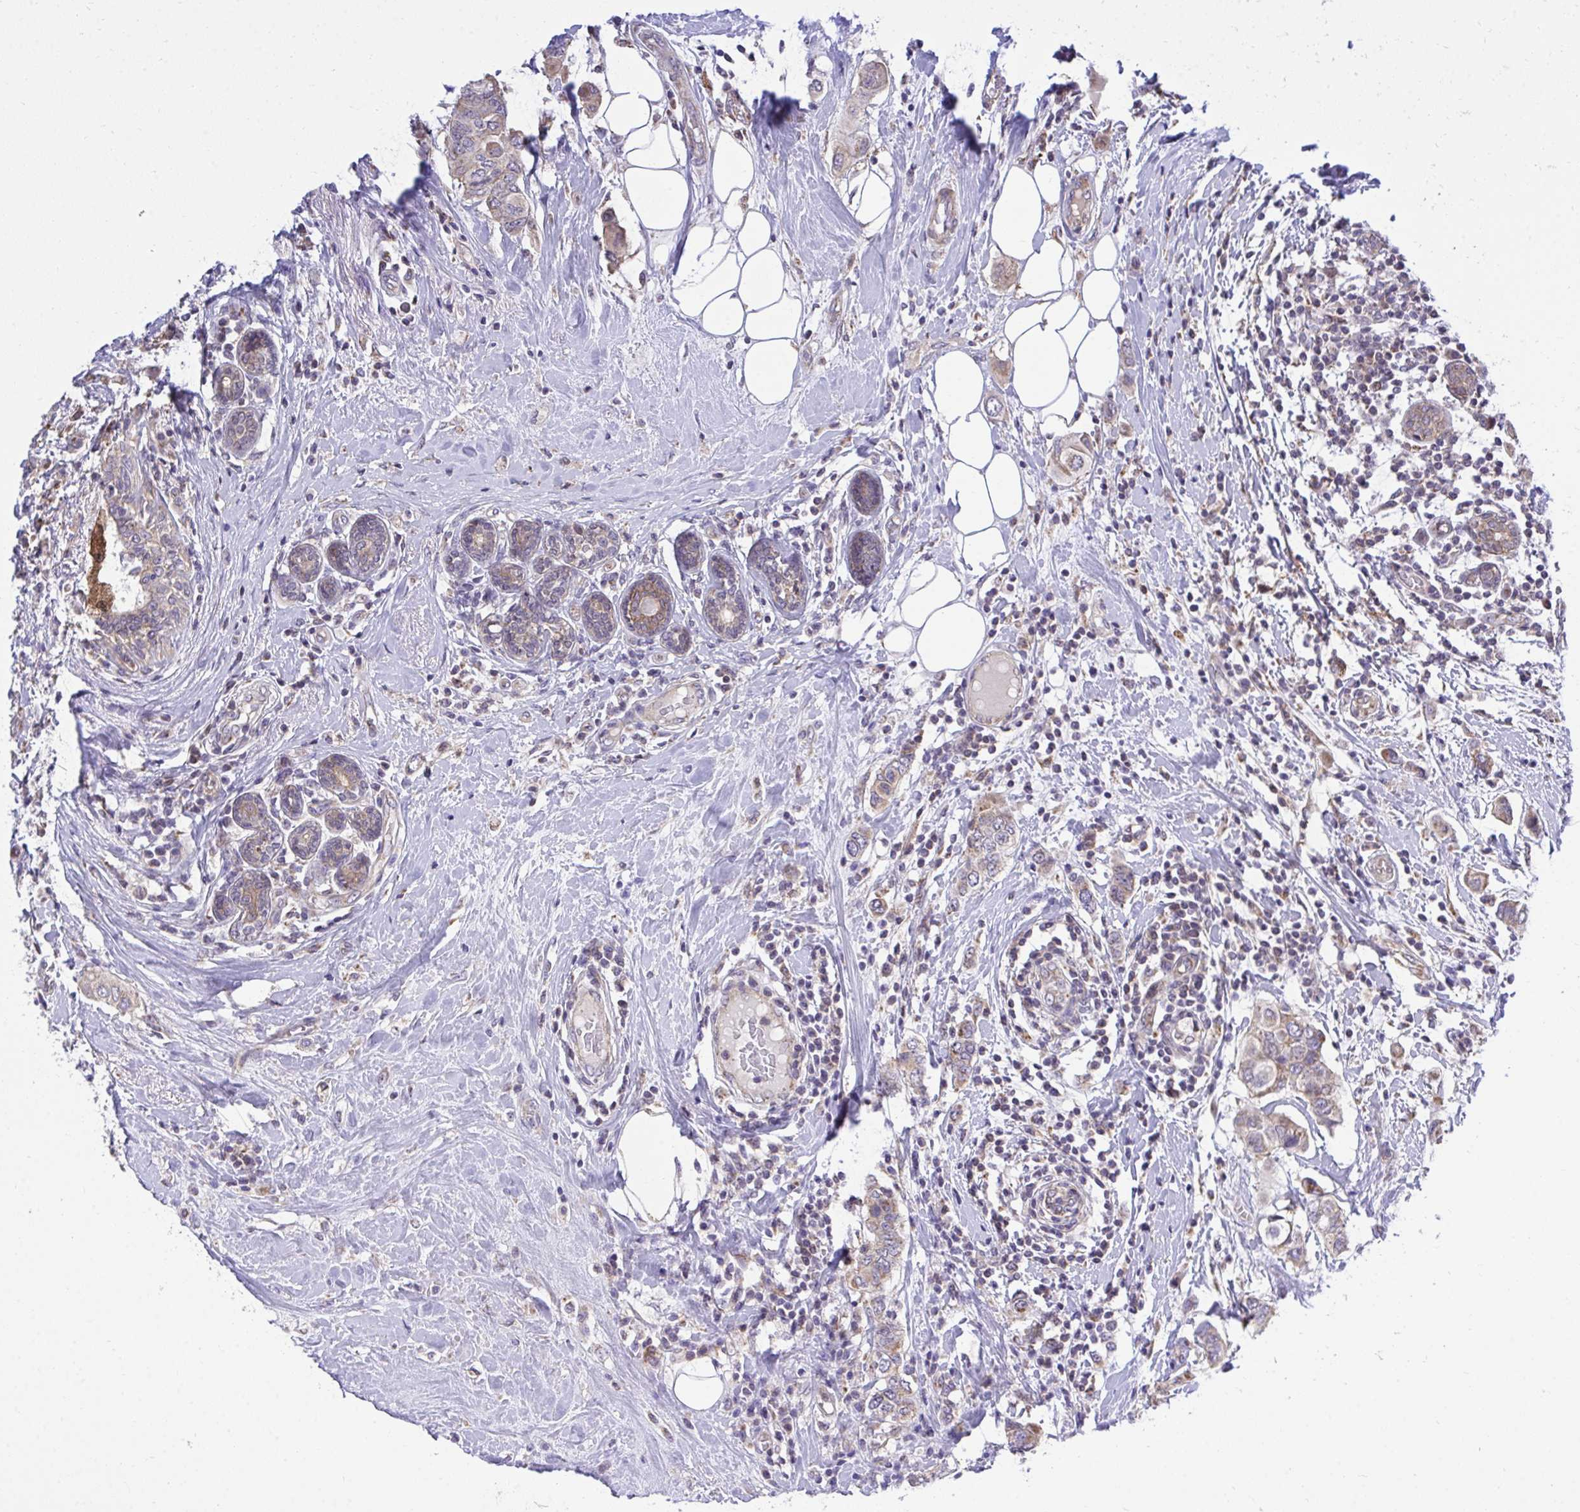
{"staining": {"intensity": "weak", "quantity": ">75%", "location": "cytoplasmic/membranous"}, "tissue": "breast cancer", "cell_type": "Tumor cells", "image_type": "cancer", "snomed": [{"axis": "morphology", "description": "Lobular carcinoma"}, {"axis": "topography", "description": "Breast"}], "caption": "This image reveals IHC staining of breast lobular carcinoma, with low weak cytoplasmic/membranous positivity in about >75% of tumor cells.", "gene": "XAF1", "patient": {"sex": "female", "age": 51}}